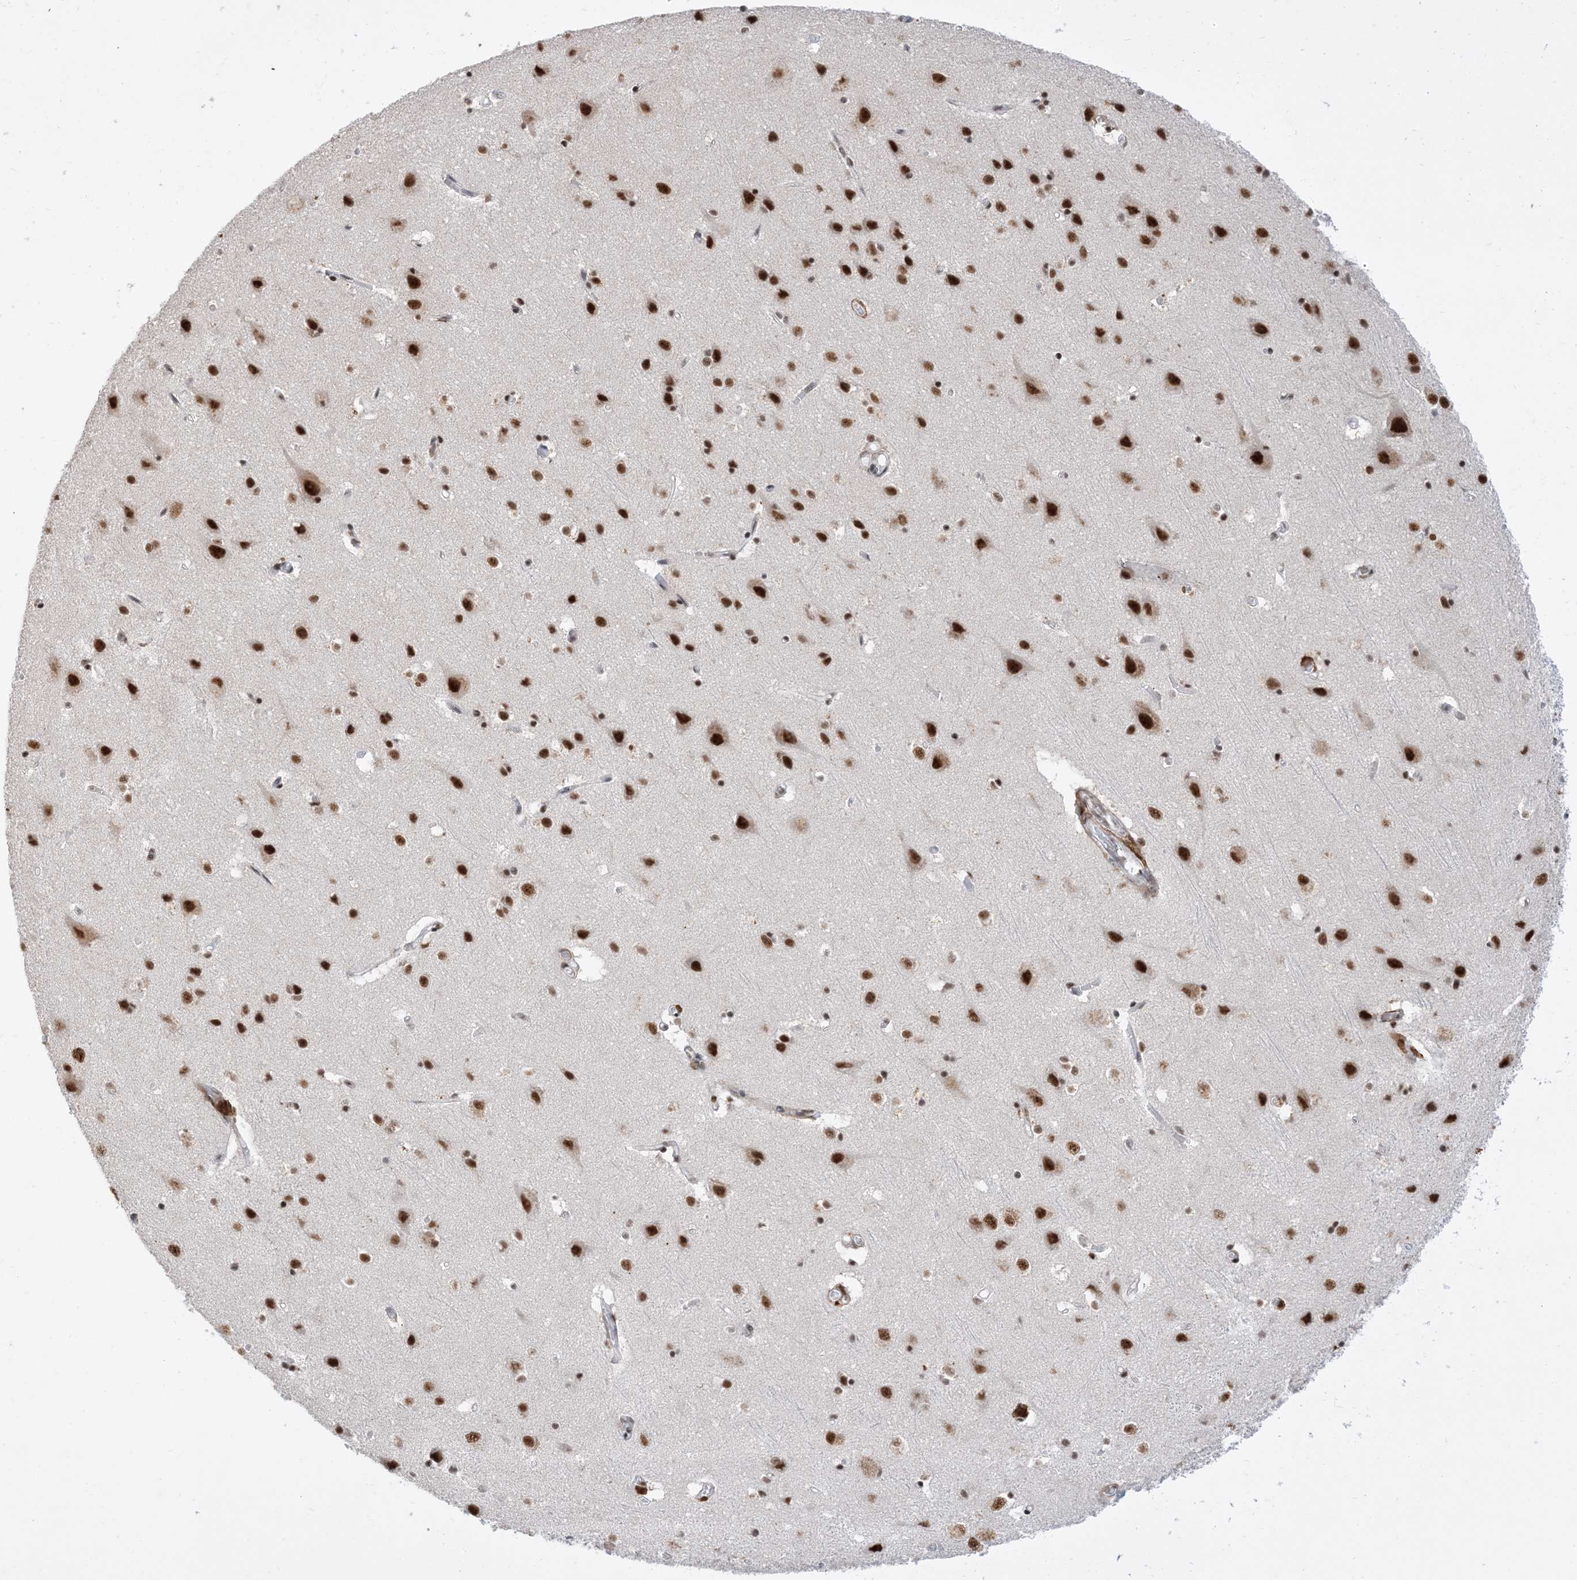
{"staining": {"intensity": "moderate", "quantity": "25%-75%", "location": "cytoplasmic/membranous,nuclear"}, "tissue": "cerebral cortex", "cell_type": "Endothelial cells", "image_type": "normal", "snomed": [{"axis": "morphology", "description": "Normal tissue, NOS"}, {"axis": "topography", "description": "Cerebral cortex"}], "caption": "Immunohistochemistry (DAB) staining of benign human cerebral cortex demonstrates moderate cytoplasmic/membranous,nuclear protein staining in about 25%-75% of endothelial cells.", "gene": "SF3A3", "patient": {"sex": "male", "age": 54}}